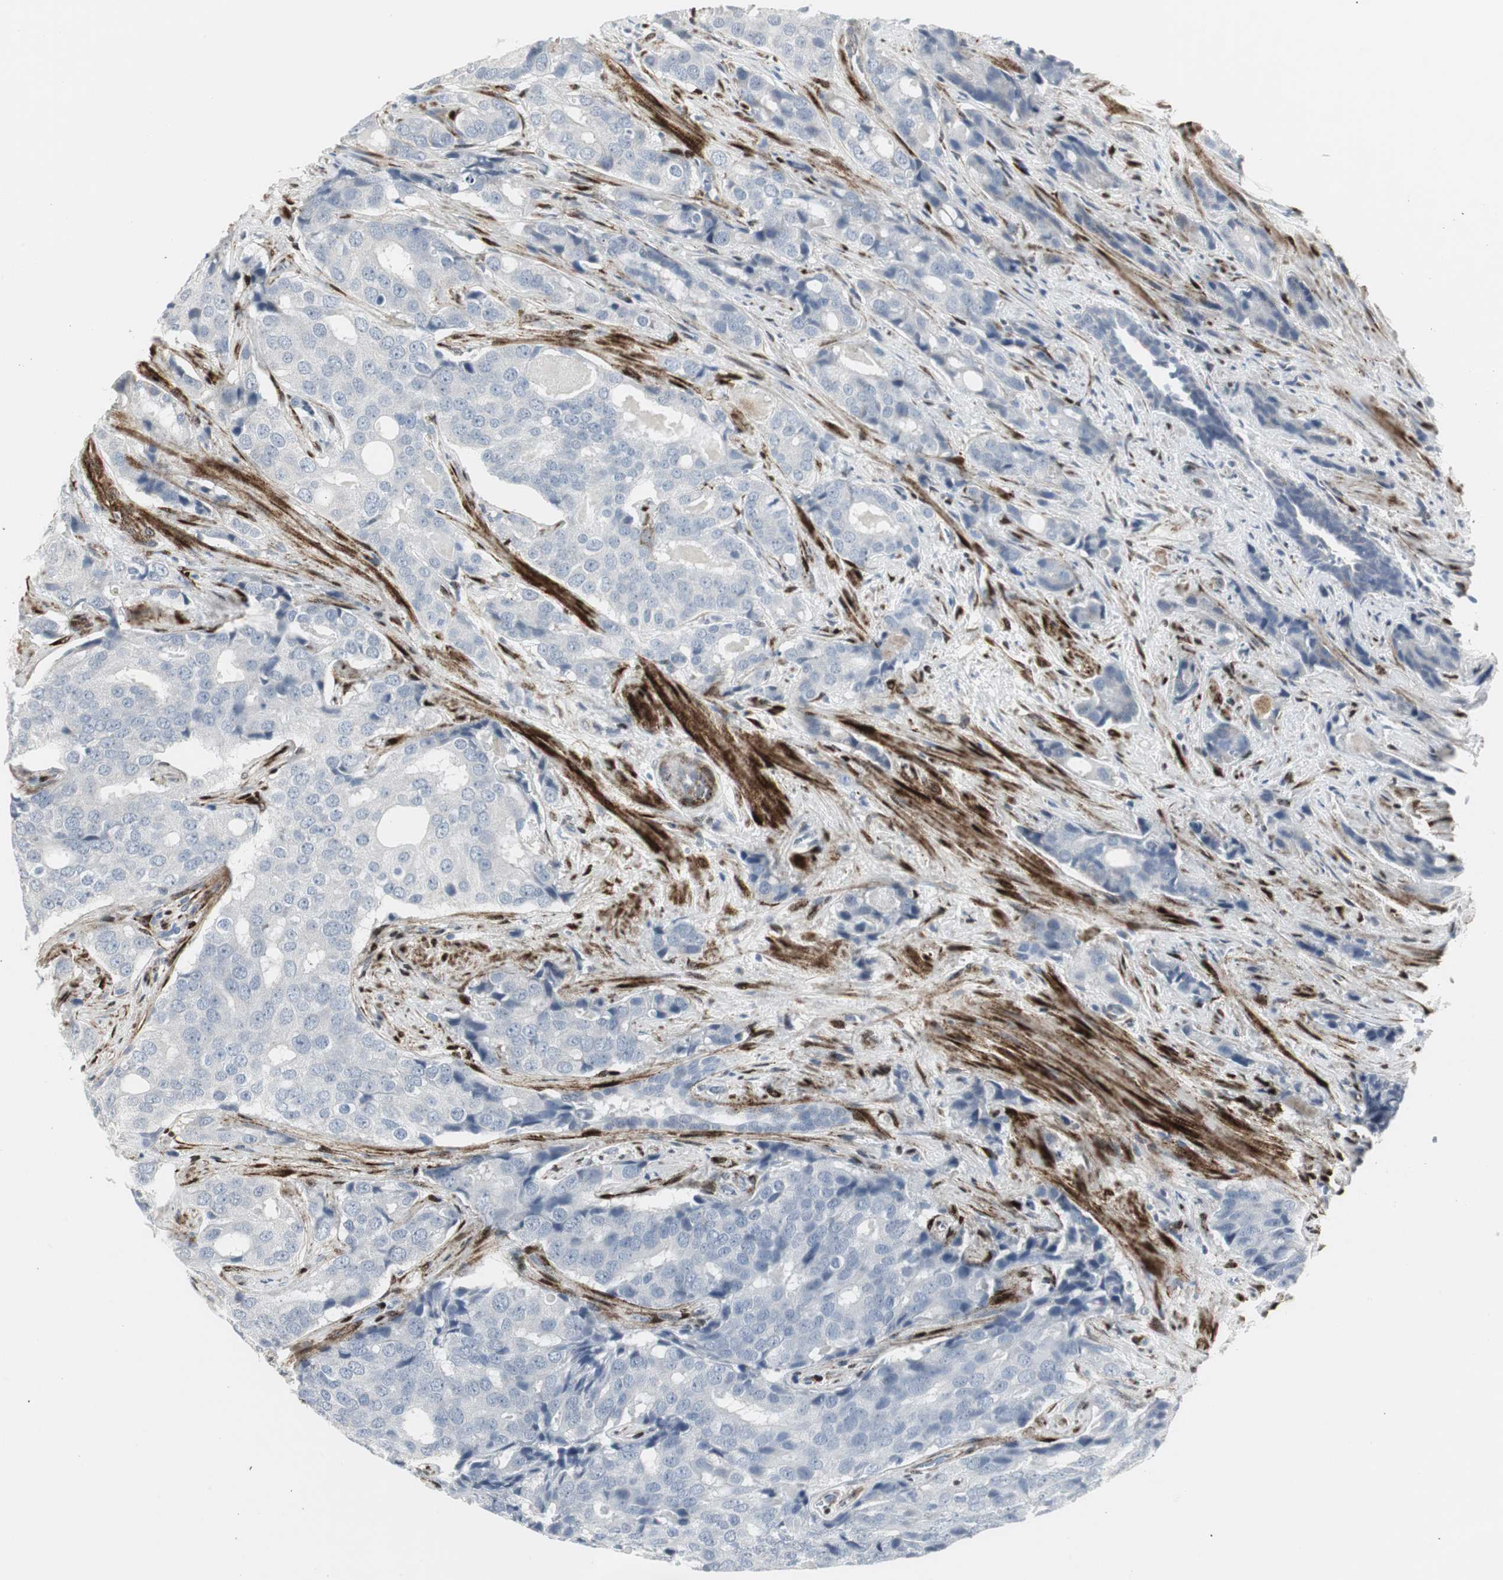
{"staining": {"intensity": "negative", "quantity": "none", "location": "none"}, "tissue": "prostate cancer", "cell_type": "Tumor cells", "image_type": "cancer", "snomed": [{"axis": "morphology", "description": "Adenocarcinoma, High grade"}, {"axis": "topography", "description": "Prostate"}], "caption": "A high-resolution histopathology image shows immunohistochemistry (IHC) staining of prostate adenocarcinoma (high-grade), which displays no significant staining in tumor cells.", "gene": "PPP1R14A", "patient": {"sex": "male", "age": 58}}